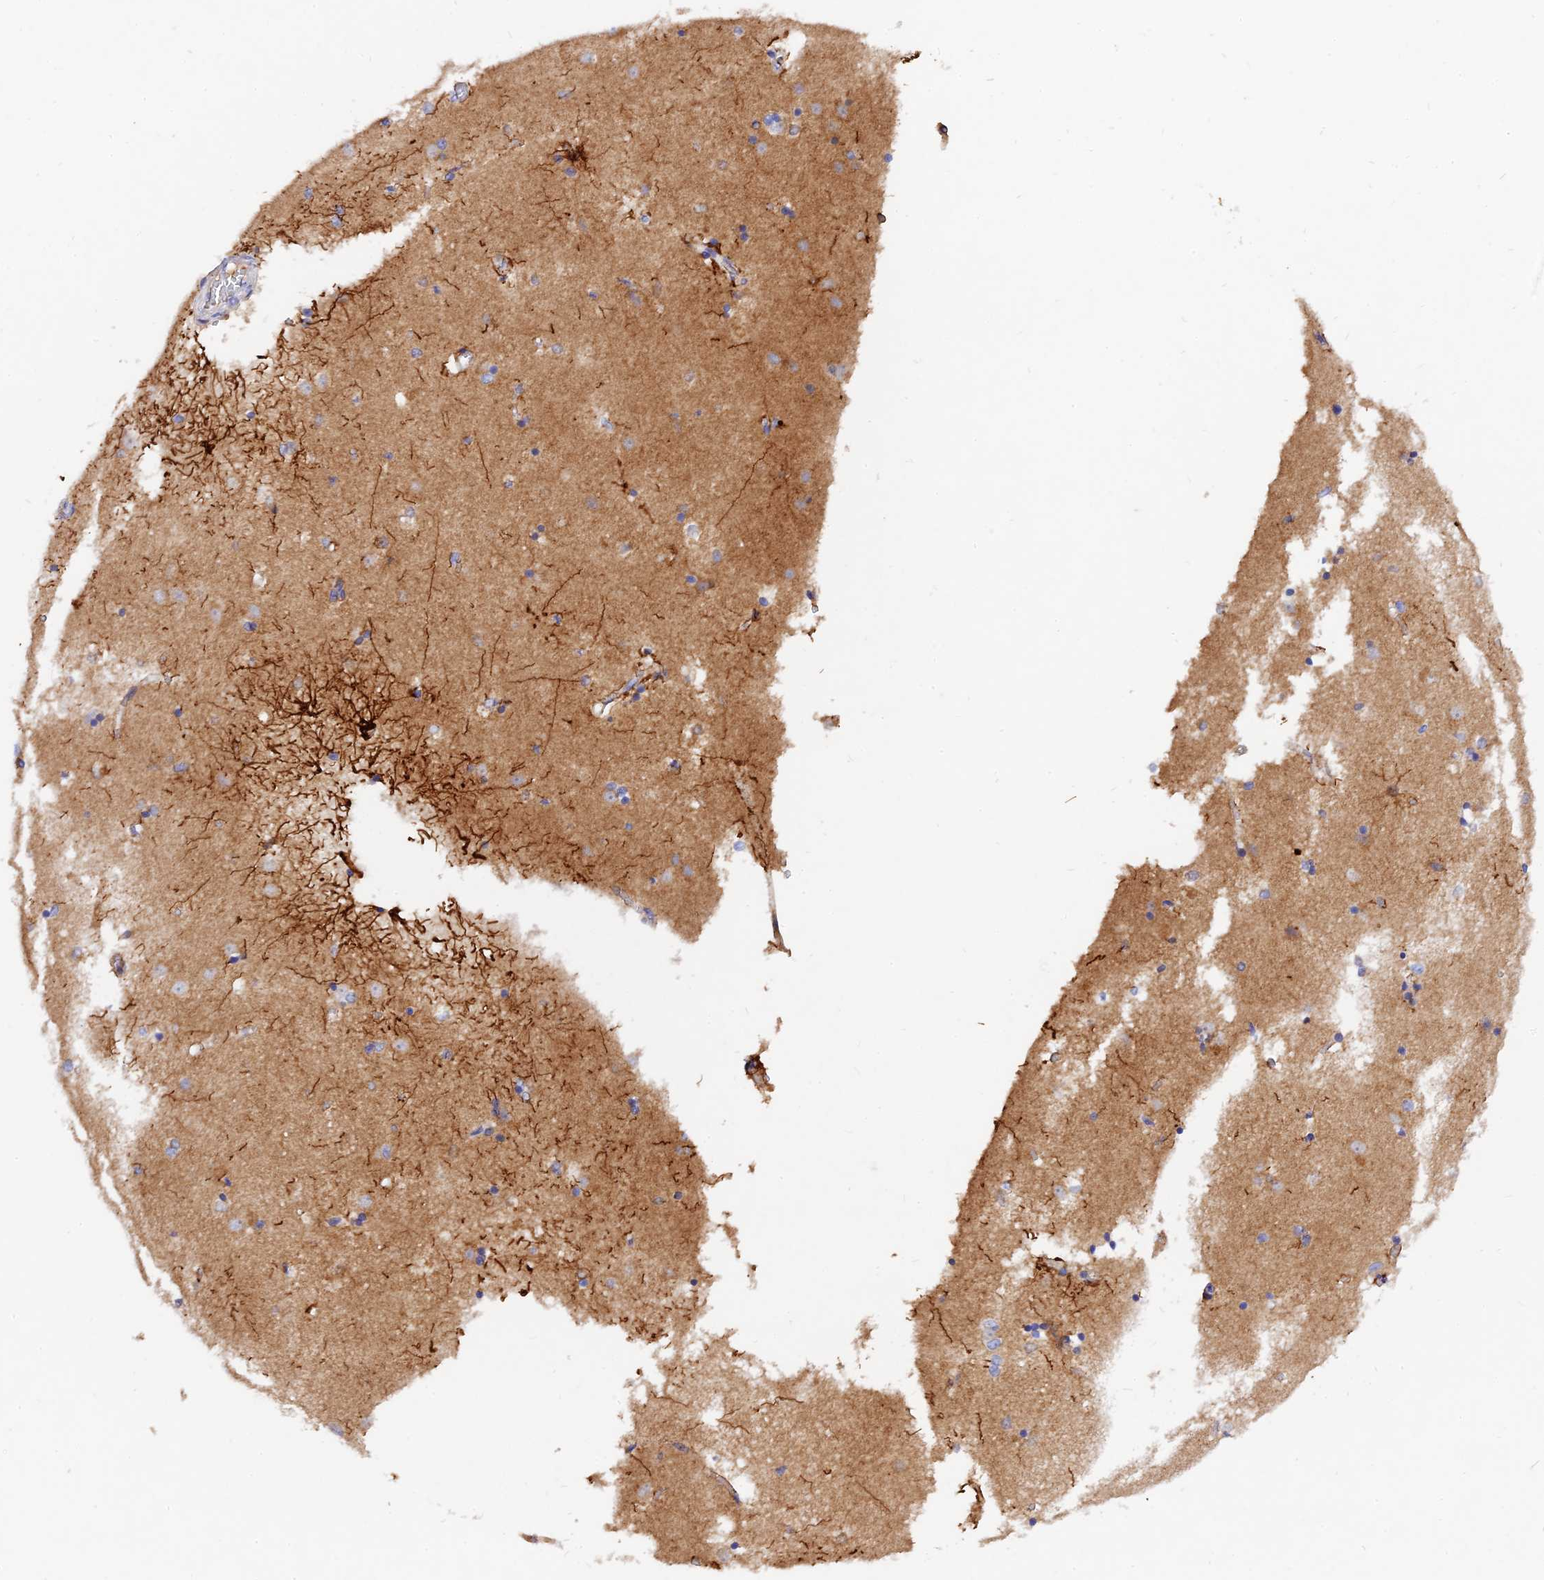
{"staining": {"intensity": "strong", "quantity": "<25%", "location": "cytoplasmic/membranous"}, "tissue": "caudate", "cell_type": "Glial cells", "image_type": "normal", "snomed": [{"axis": "morphology", "description": "Normal tissue, NOS"}, {"axis": "topography", "description": "Lateral ventricle wall"}], "caption": "High-power microscopy captured an IHC image of unremarkable caudate, revealing strong cytoplasmic/membranous expression in approximately <25% of glial cells.", "gene": "MROH1", "patient": {"sex": "male", "age": 45}}